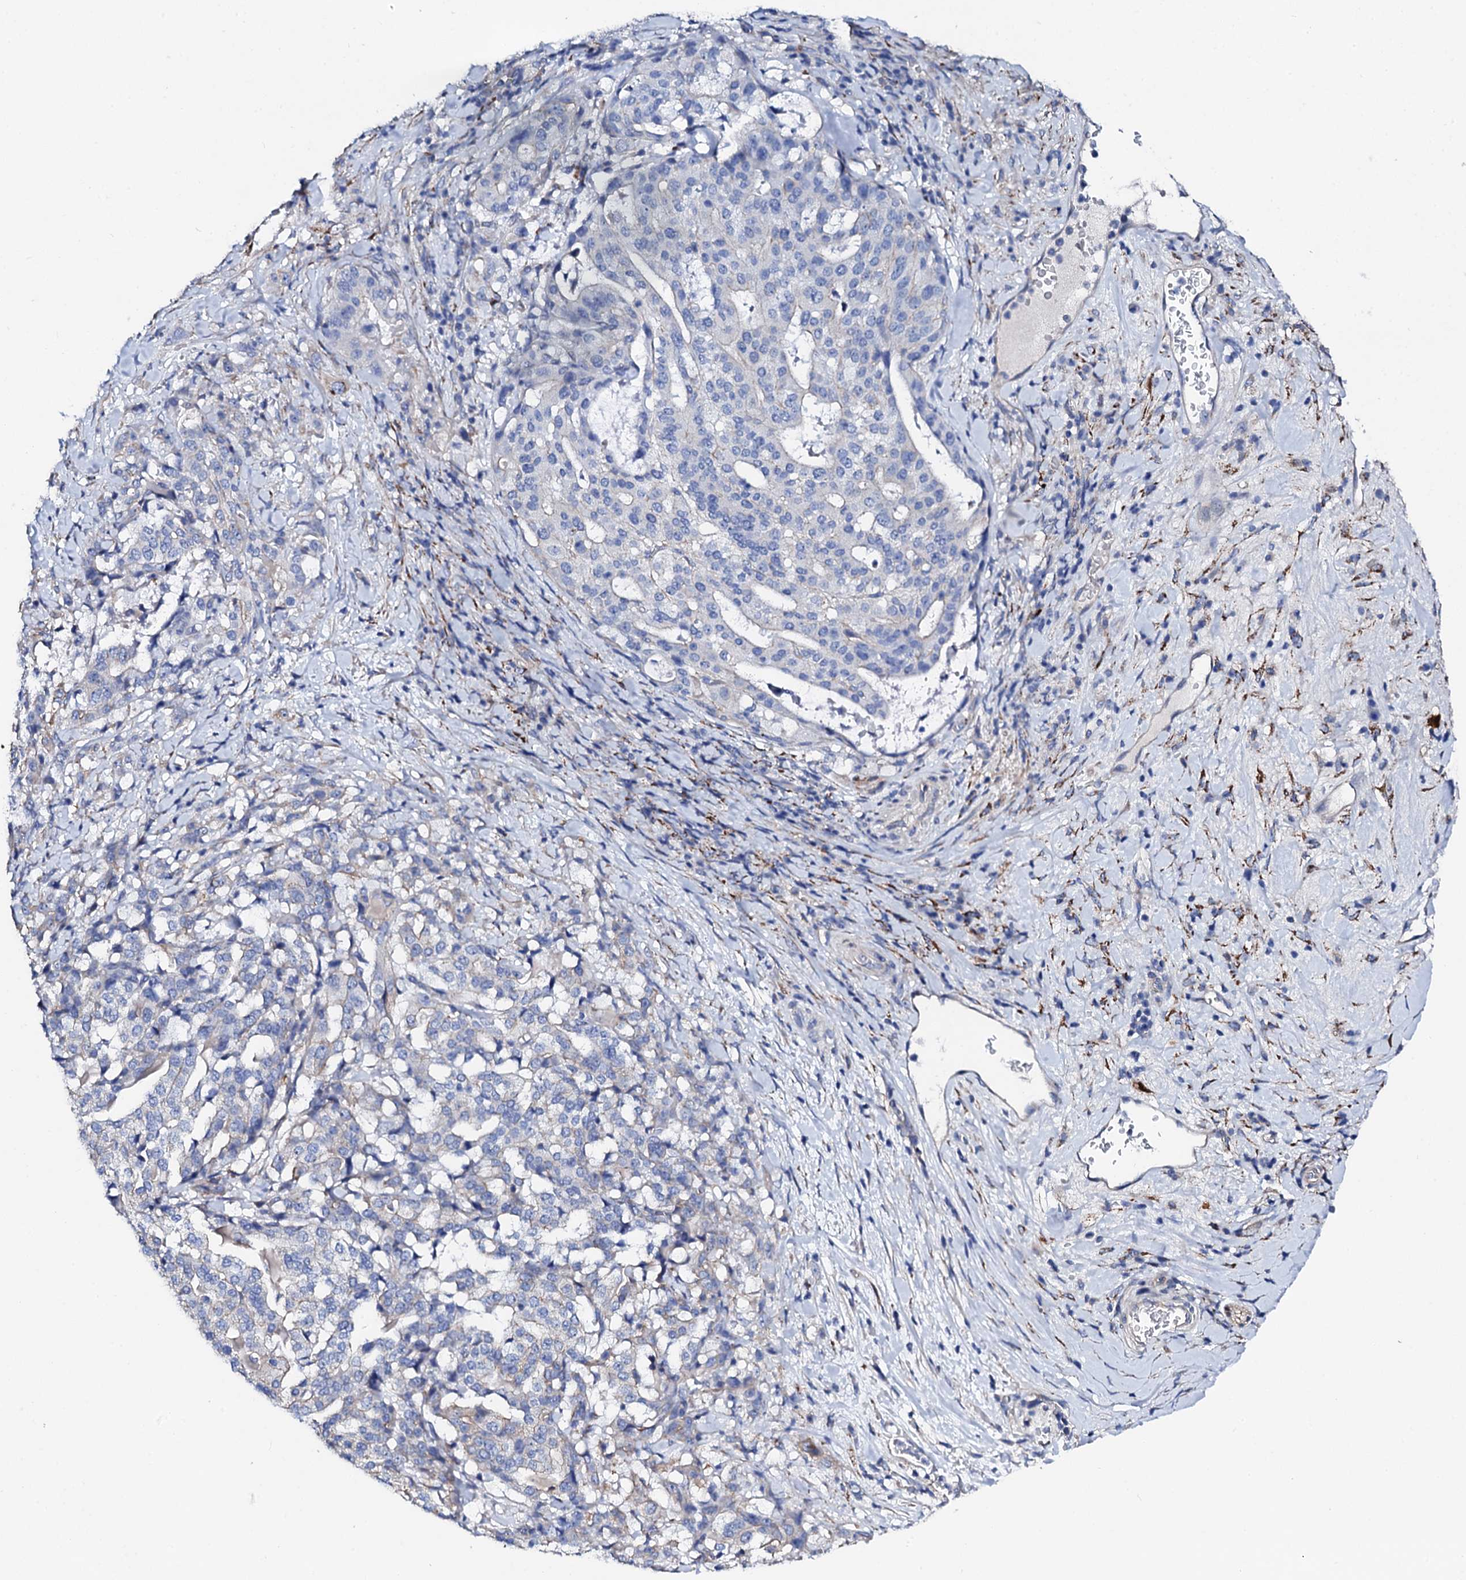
{"staining": {"intensity": "negative", "quantity": "none", "location": "none"}, "tissue": "stomach cancer", "cell_type": "Tumor cells", "image_type": "cancer", "snomed": [{"axis": "morphology", "description": "Adenocarcinoma, NOS"}, {"axis": "topography", "description": "Stomach"}], "caption": "DAB immunohistochemical staining of human stomach cancer (adenocarcinoma) displays no significant positivity in tumor cells.", "gene": "KLHL32", "patient": {"sex": "male", "age": 48}}